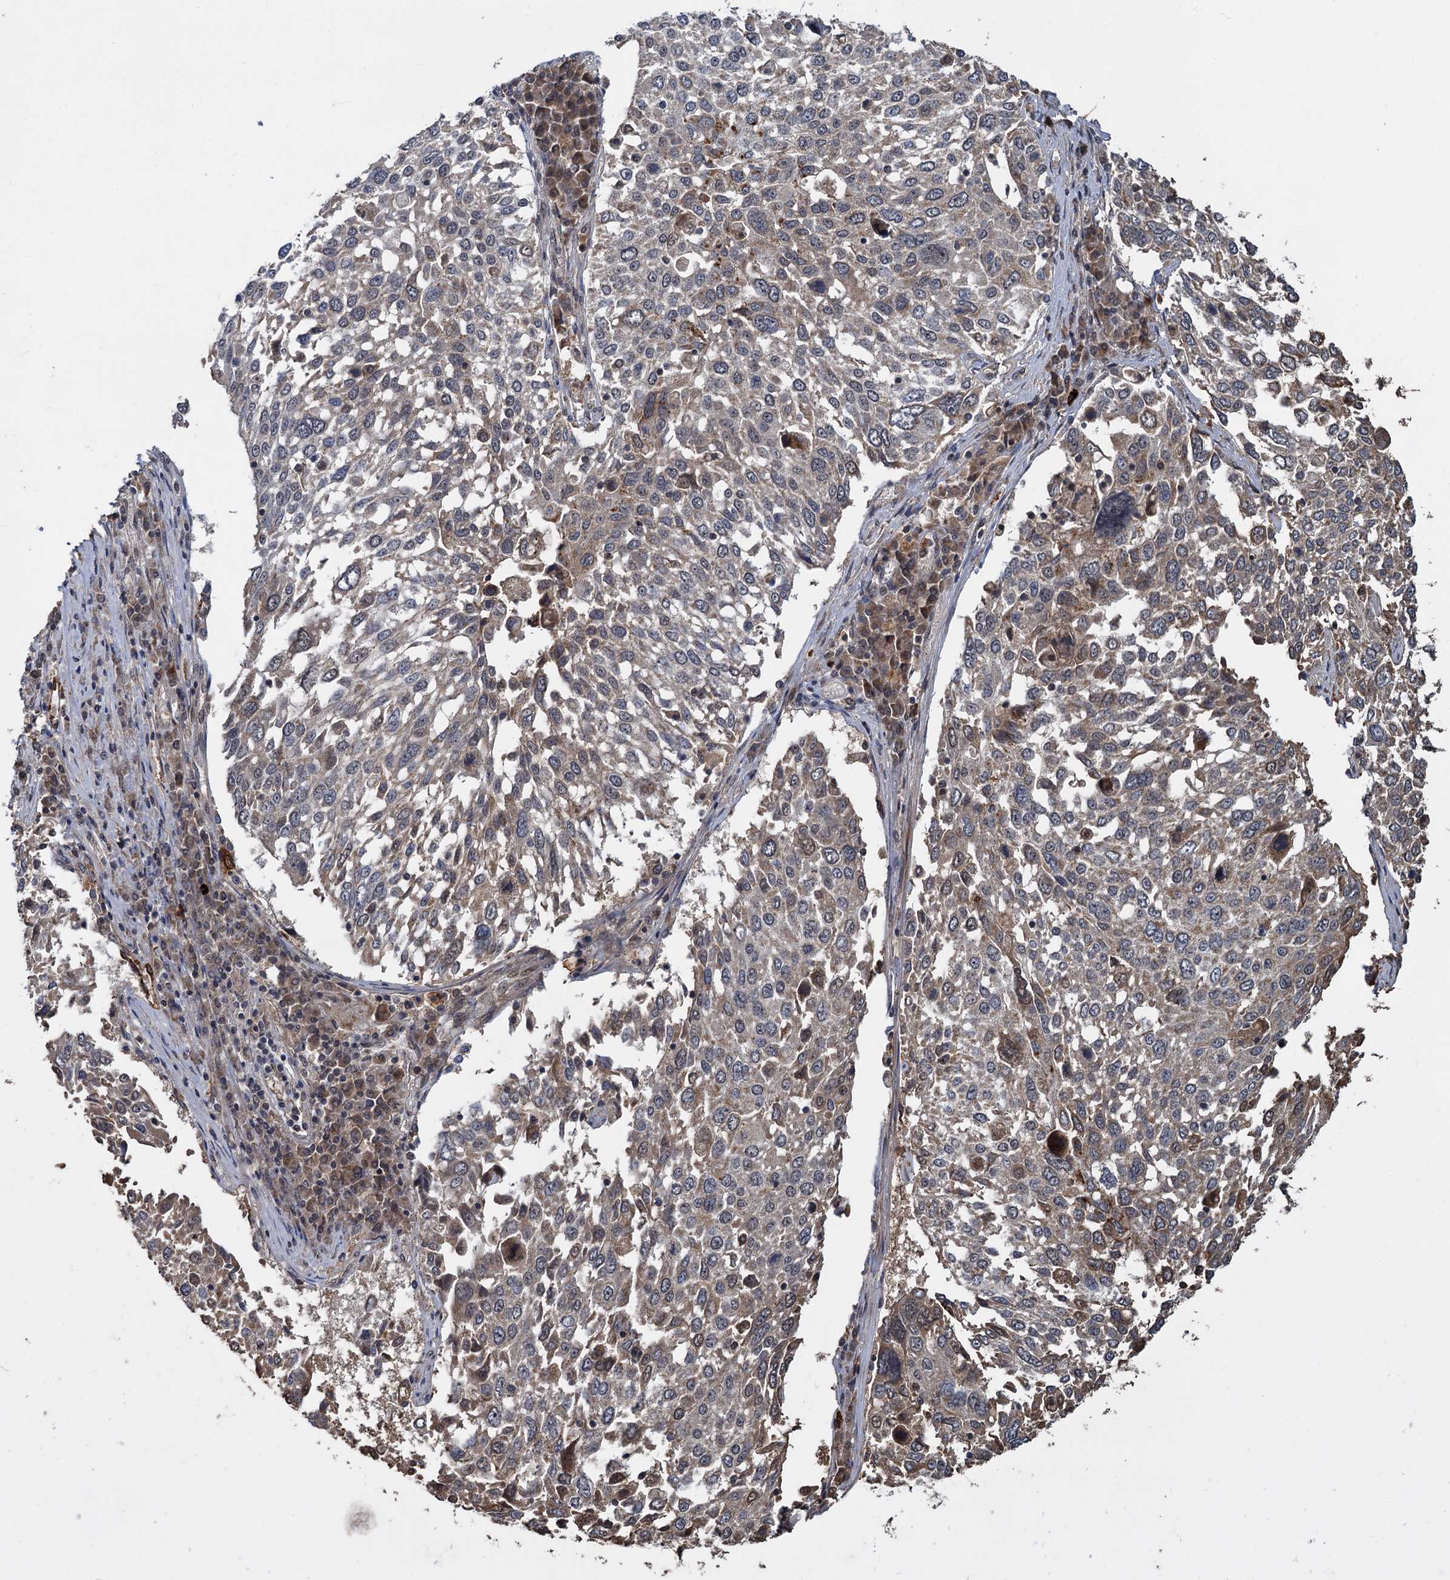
{"staining": {"intensity": "weak", "quantity": "<25%", "location": "cytoplasmic/membranous"}, "tissue": "lung cancer", "cell_type": "Tumor cells", "image_type": "cancer", "snomed": [{"axis": "morphology", "description": "Squamous cell carcinoma, NOS"}, {"axis": "topography", "description": "Lung"}], "caption": "High power microscopy photomicrograph of an immunohistochemistry (IHC) histopathology image of lung cancer (squamous cell carcinoma), revealing no significant expression in tumor cells.", "gene": "KANSL2", "patient": {"sex": "male", "age": 65}}